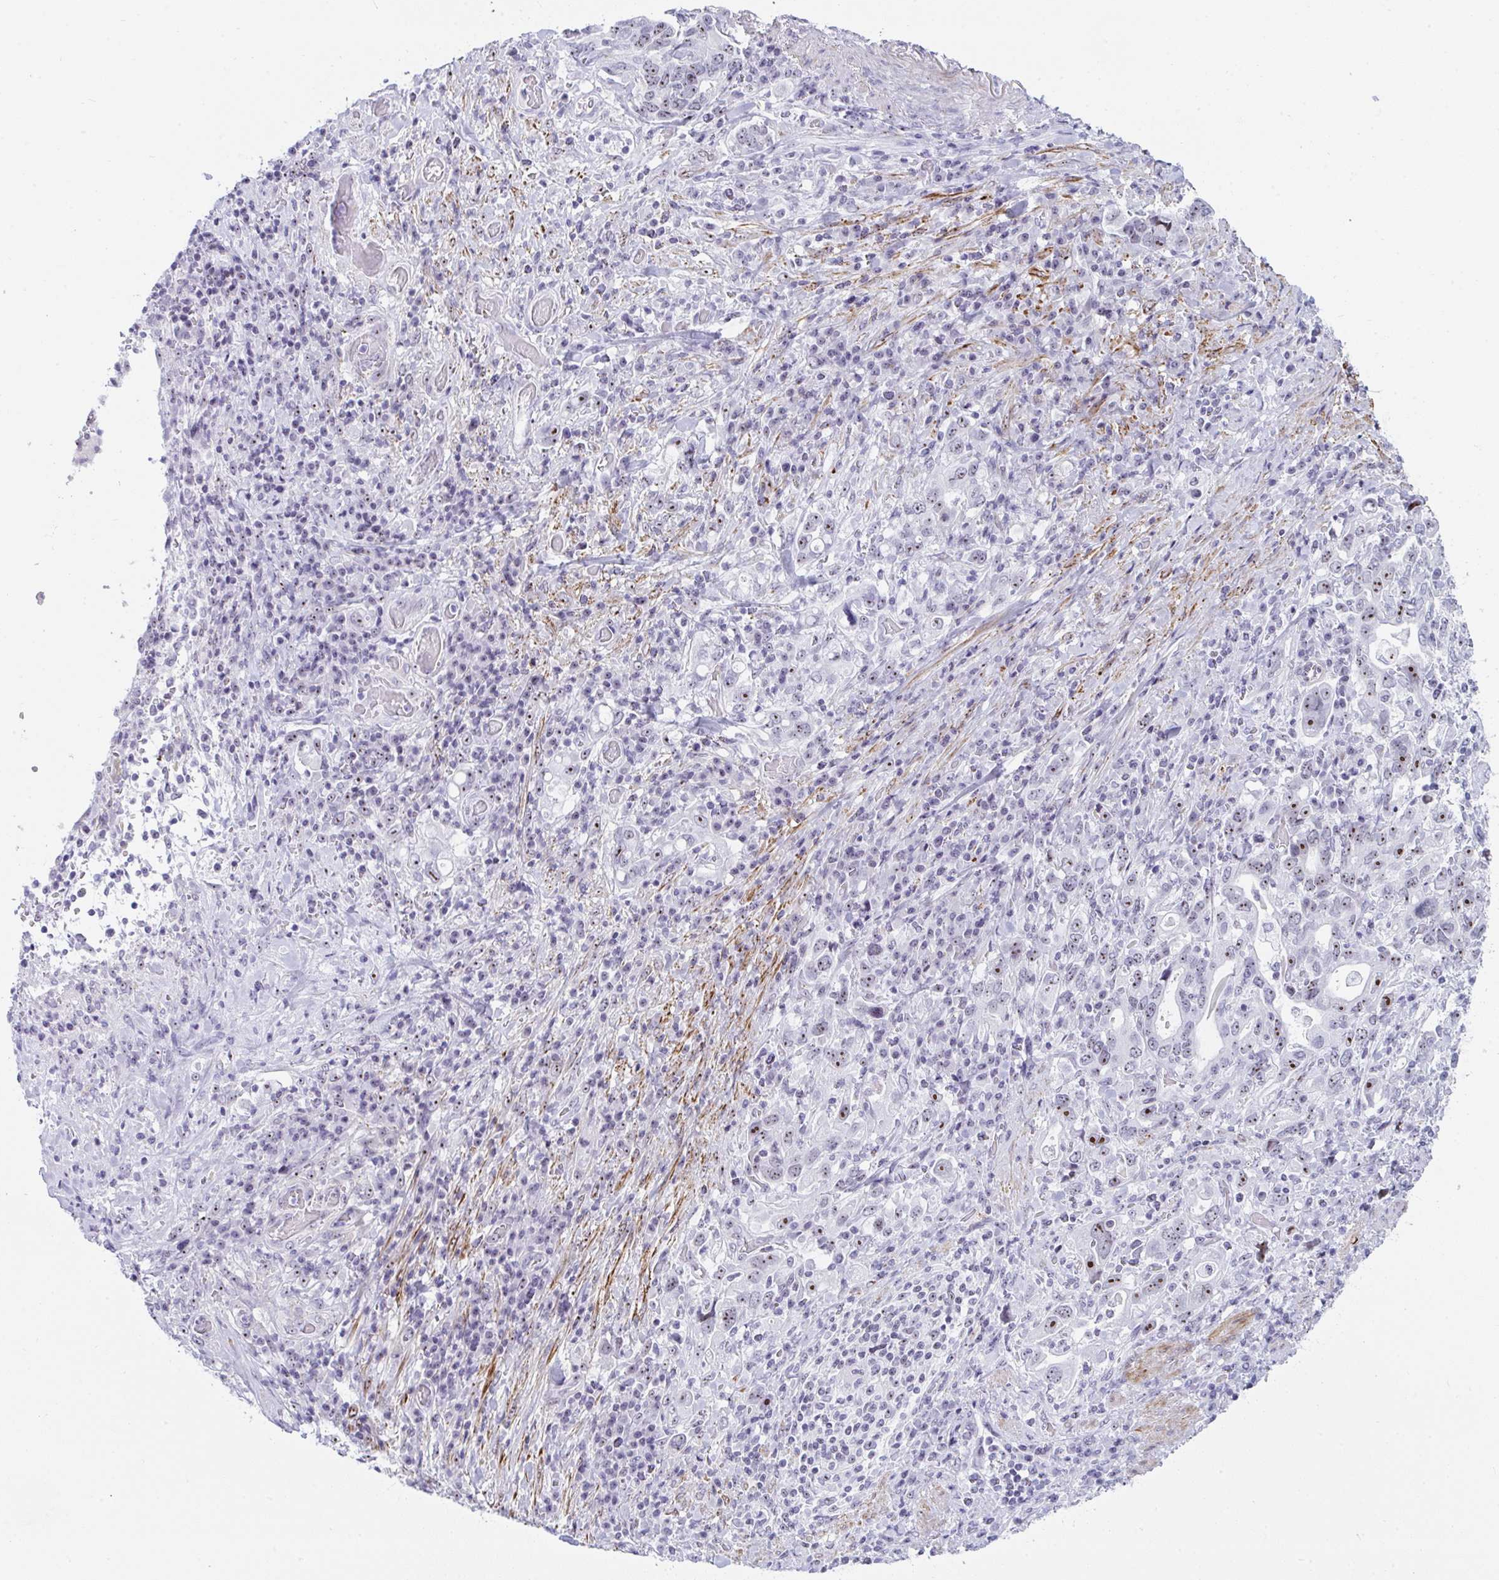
{"staining": {"intensity": "weak", "quantity": ">75%", "location": "nuclear"}, "tissue": "stomach cancer", "cell_type": "Tumor cells", "image_type": "cancer", "snomed": [{"axis": "morphology", "description": "Adenocarcinoma, NOS"}, {"axis": "topography", "description": "Stomach, upper"}, {"axis": "topography", "description": "Stomach"}], "caption": "A high-resolution histopathology image shows immunohistochemistry staining of stomach cancer, which reveals weak nuclear staining in approximately >75% of tumor cells.", "gene": "NOP10", "patient": {"sex": "male", "age": 62}}